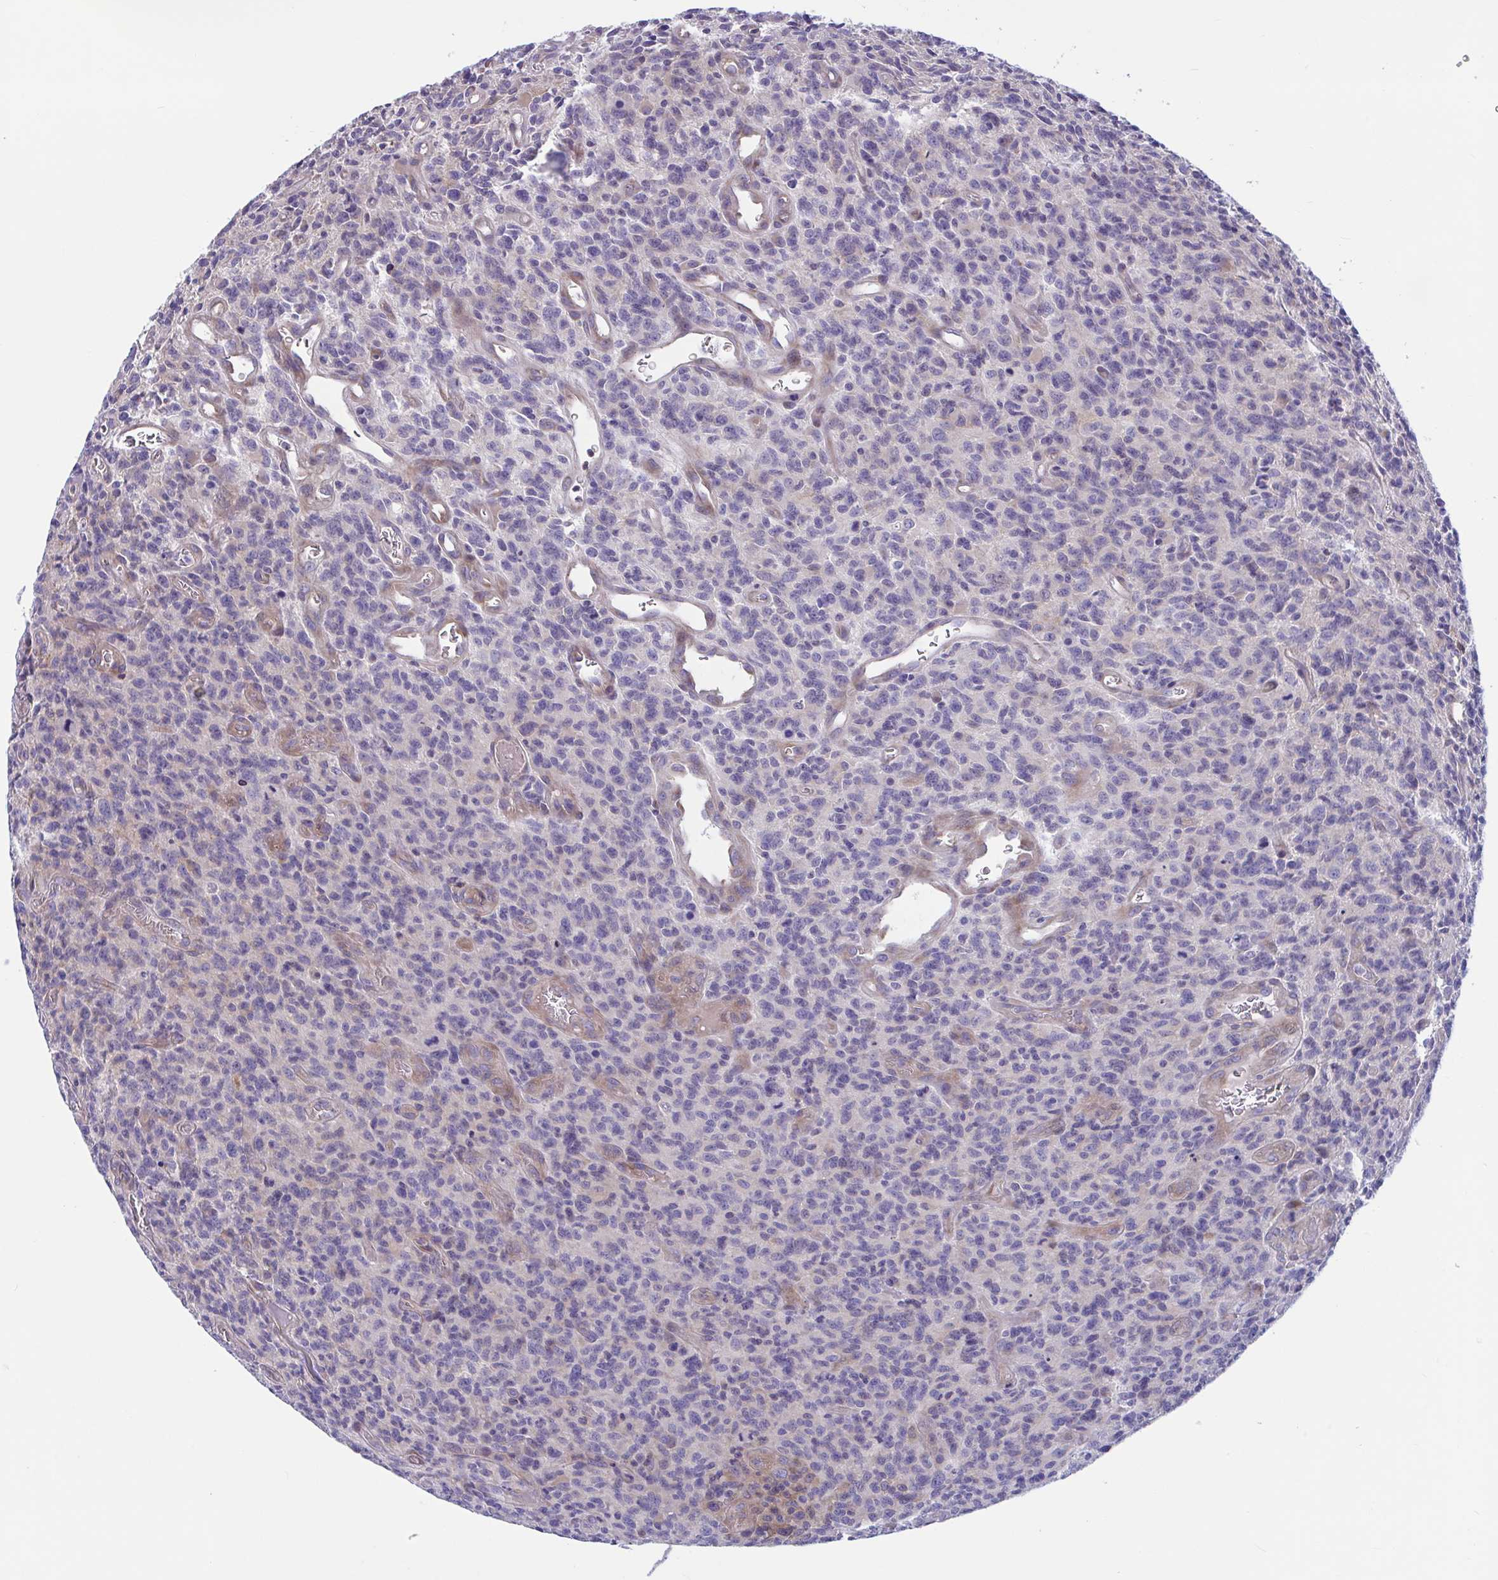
{"staining": {"intensity": "weak", "quantity": "<25%", "location": "cytoplasmic/membranous"}, "tissue": "glioma", "cell_type": "Tumor cells", "image_type": "cancer", "snomed": [{"axis": "morphology", "description": "Glioma, malignant, High grade"}, {"axis": "topography", "description": "Brain"}], "caption": "Tumor cells are negative for protein expression in human glioma. (Brightfield microscopy of DAB (3,3'-diaminobenzidine) immunohistochemistry at high magnification).", "gene": "WBP1", "patient": {"sex": "male", "age": 76}}